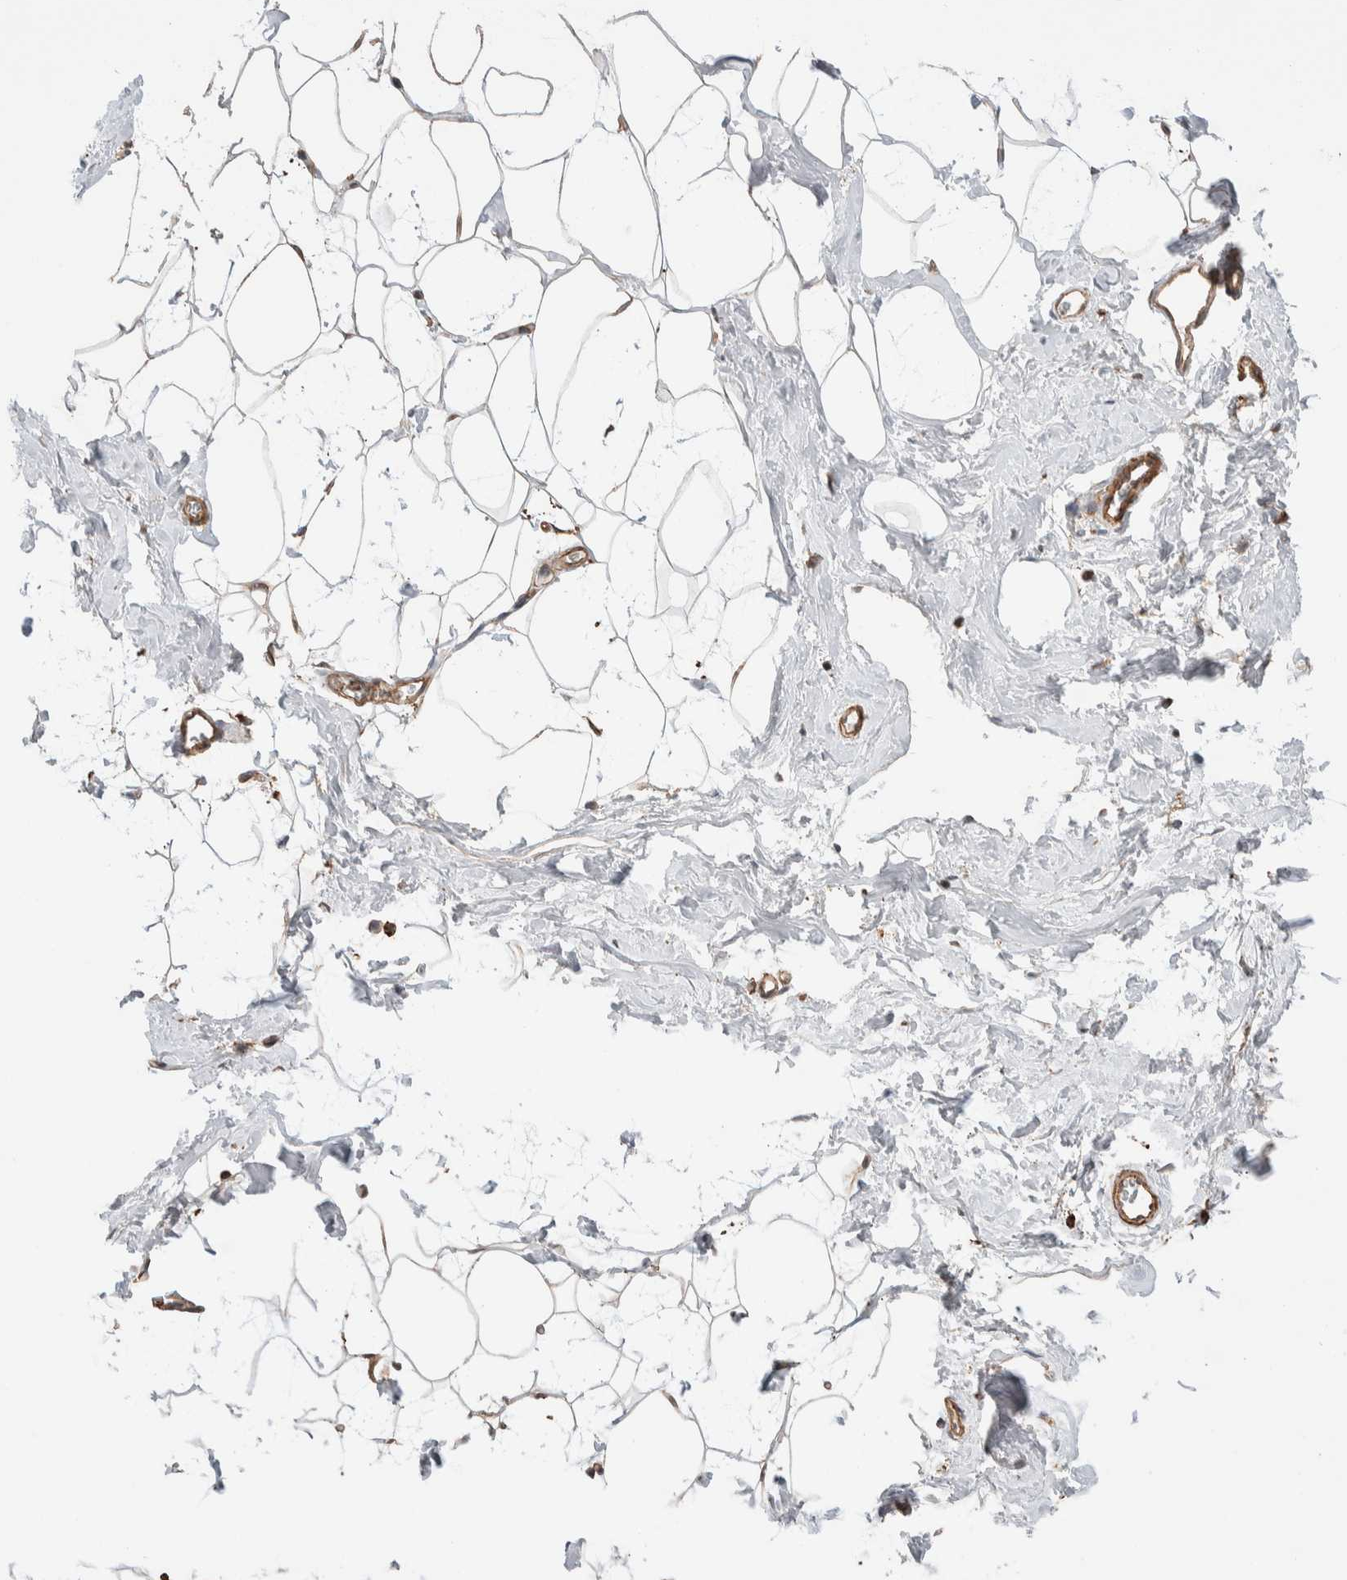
{"staining": {"intensity": "negative", "quantity": "none", "location": "none"}, "tissue": "adipose tissue", "cell_type": "Adipocytes", "image_type": "normal", "snomed": [{"axis": "morphology", "description": "Normal tissue, NOS"}, {"axis": "morphology", "description": "Fibrosis, NOS"}, {"axis": "topography", "description": "Breast"}, {"axis": "topography", "description": "Adipose tissue"}], "caption": "High magnification brightfield microscopy of unremarkable adipose tissue stained with DAB (brown) and counterstained with hematoxylin (blue): adipocytes show no significant expression. (Stains: DAB (3,3'-diaminobenzidine) immunohistochemistry with hematoxylin counter stain, Microscopy: brightfield microscopy at high magnification).", "gene": "ZNF704", "patient": {"sex": "female", "age": 39}}